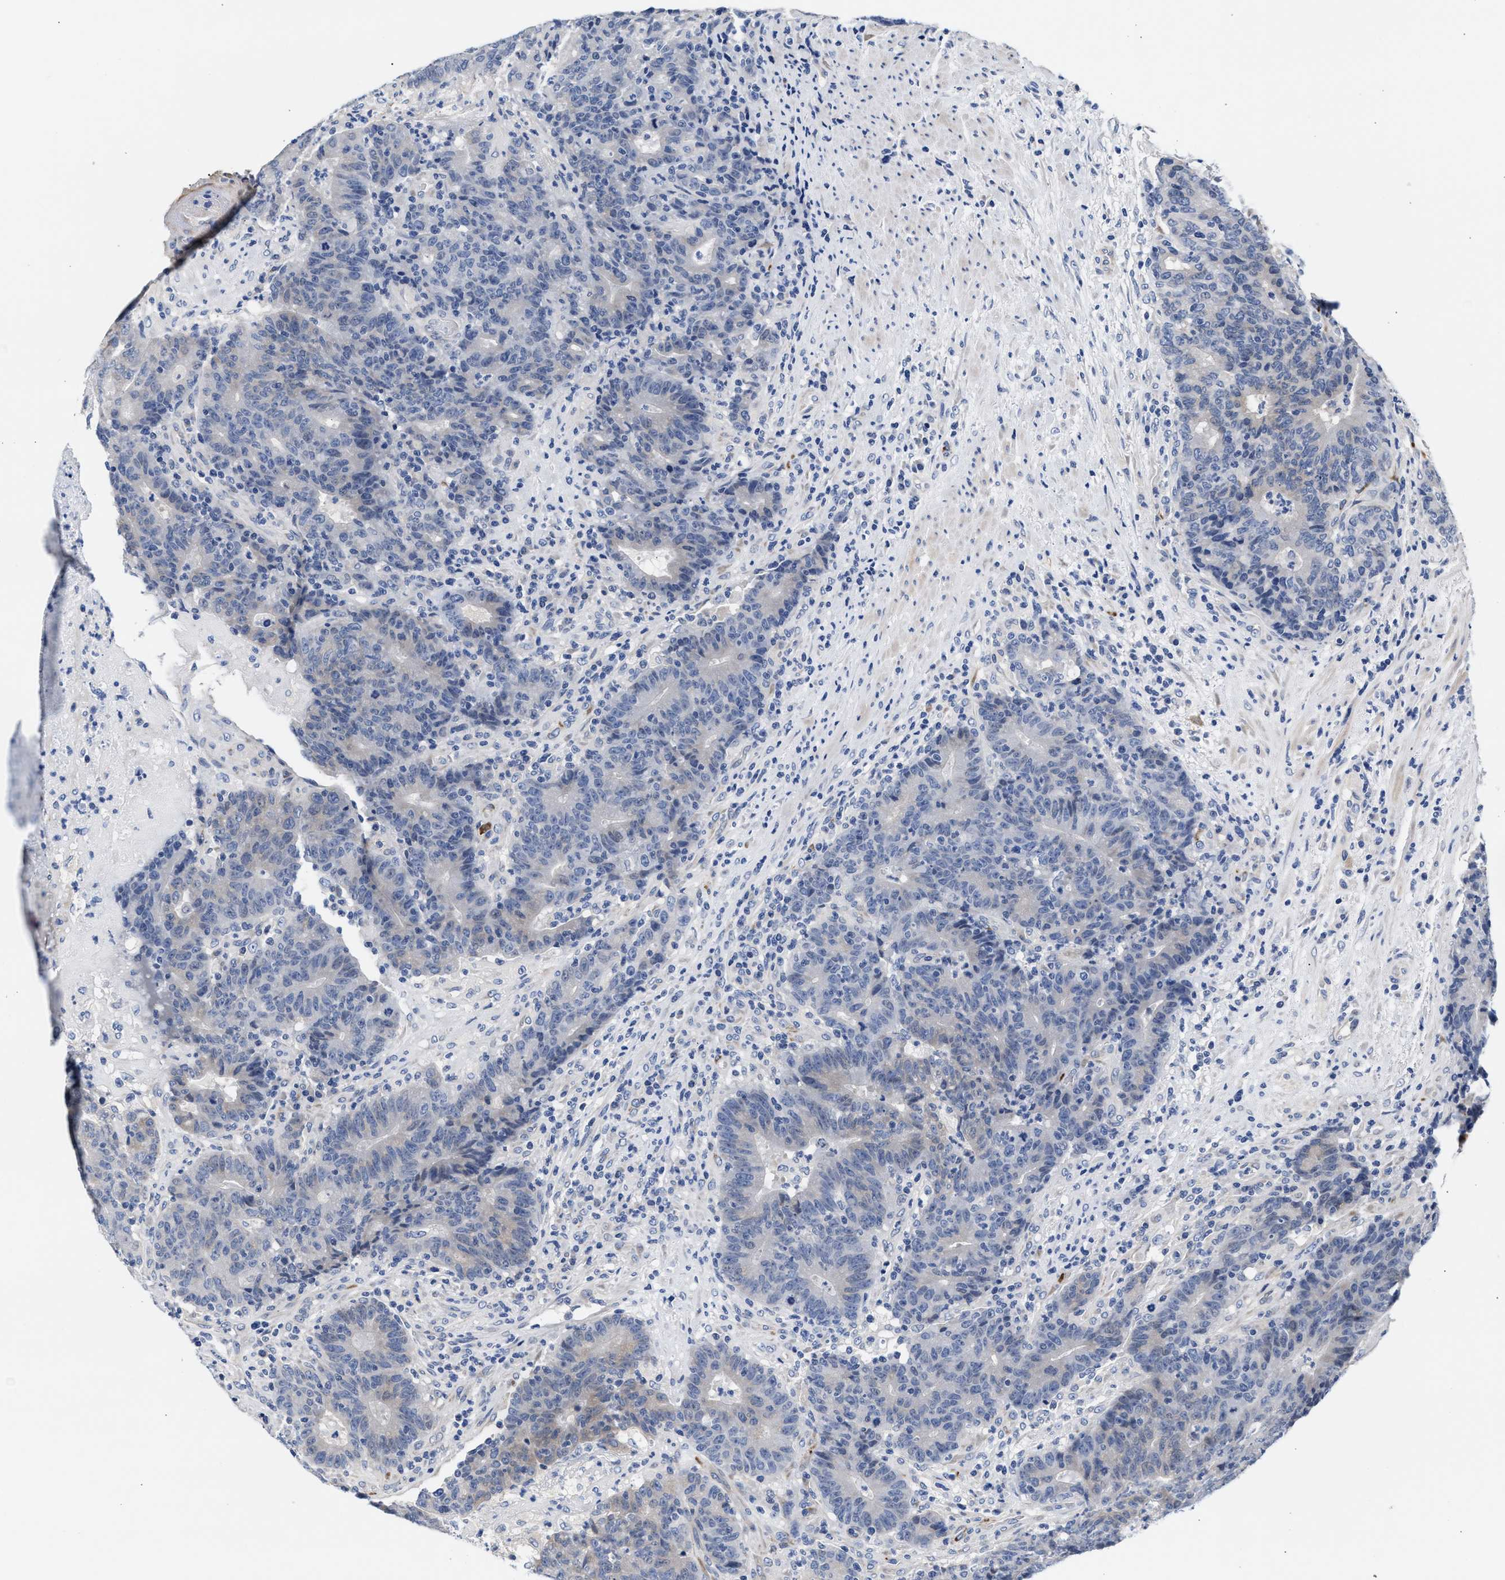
{"staining": {"intensity": "negative", "quantity": "none", "location": "none"}, "tissue": "colorectal cancer", "cell_type": "Tumor cells", "image_type": "cancer", "snomed": [{"axis": "morphology", "description": "Normal tissue, NOS"}, {"axis": "morphology", "description": "Adenocarcinoma, NOS"}, {"axis": "topography", "description": "Colon"}], "caption": "An image of colorectal cancer stained for a protein reveals no brown staining in tumor cells.", "gene": "ACTL7B", "patient": {"sex": "female", "age": 75}}